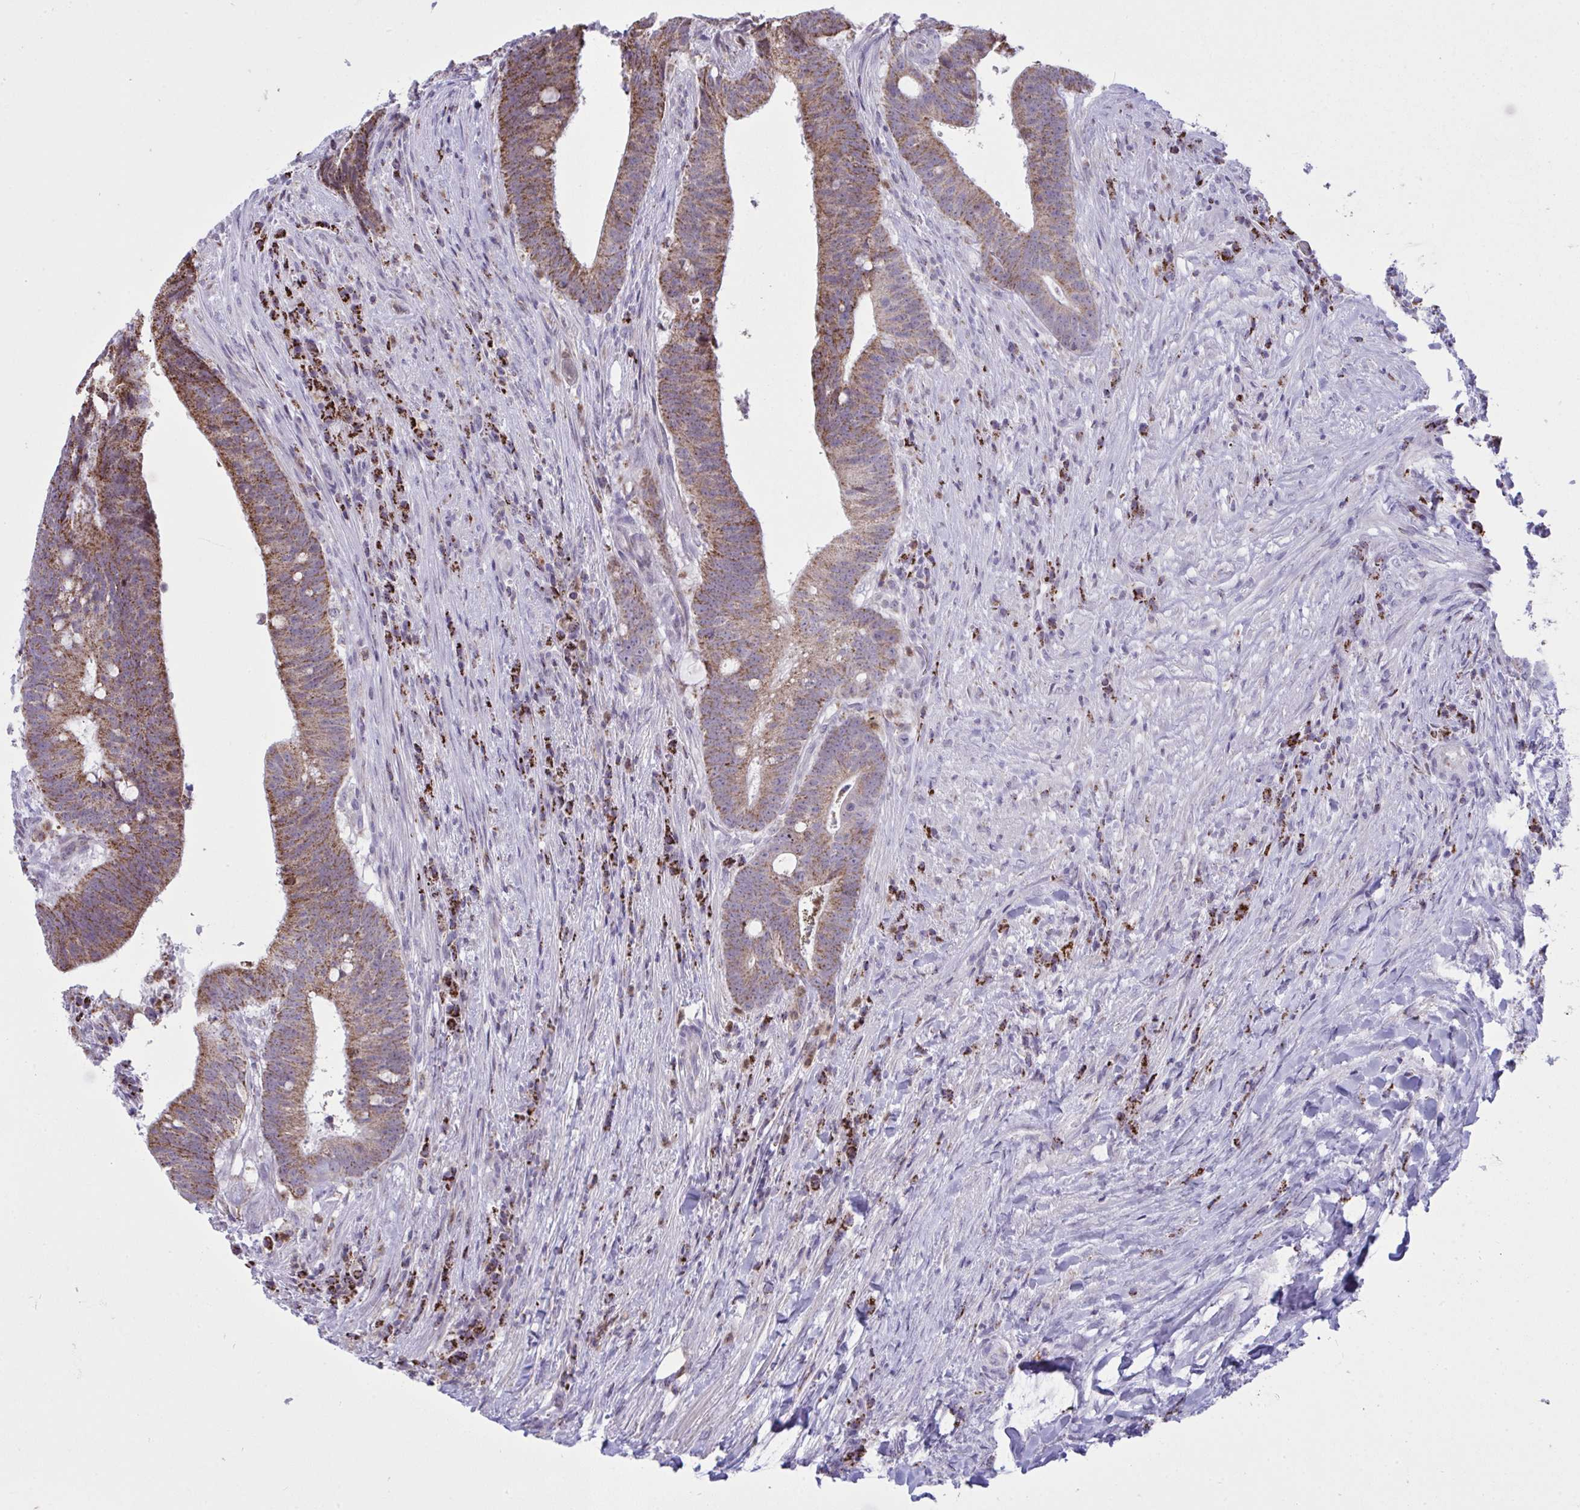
{"staining": {"intensity": "moderate", "quantity": ">75%", "location": "cytoplasmic/membranous"}, "tissue": "colorectal cancer", "cell_type": "Tumor cells", "image_type": "cancer", "snomed": [{"axis": "morphology", "description": "Adenocarcinoma, NOS"}, {"axis": "topography", "description": "Colon"}], "caption": "This image displays IHC staining of human colorectal cancer, with medium moderate cytoplasmic/membranous positivity in approximately >75% of tumor cells.", "gene": "PLA2G12B", "patient": {"sex": "female", "age": 43}}